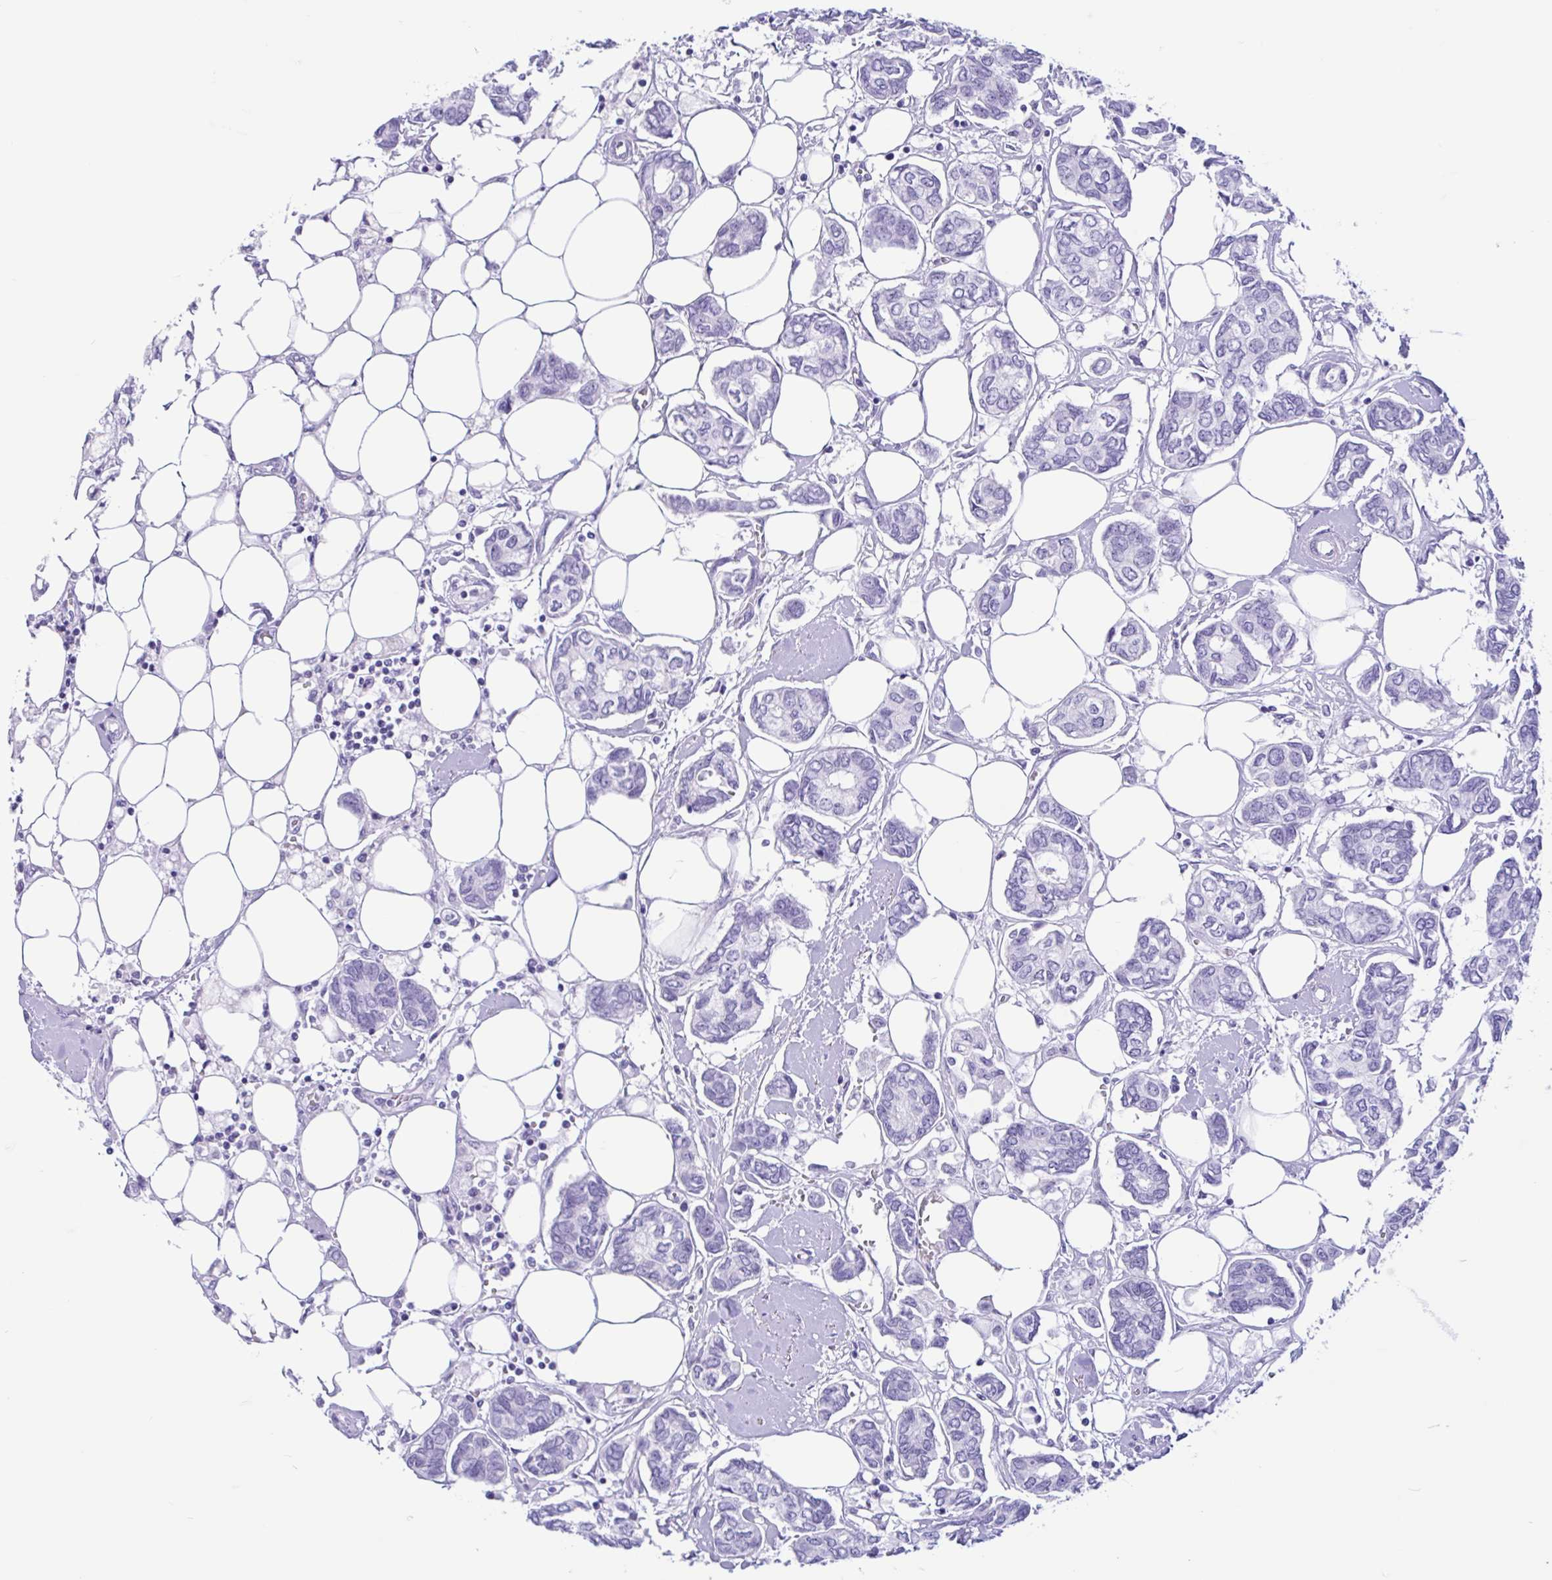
{"staining": {"intensity": "negative", "quantity": "none", "location": "none"}, "tissue": "breast cancer", "cell_type": "Tumor cells", "image_type": "cancer", "snomed": [{"axis": "morphology", "description": "Duct carcinoma"}, {"axis": "topography", "description": "Breast"}], "caption": "Immunohistochemistry of infiltrating ductal carcinoma (breast) reveals no expression in tumor cells. Nuclei are stained in blue.", "gene": "IAPP", "patient": {"sex": "female", "age": 73}}